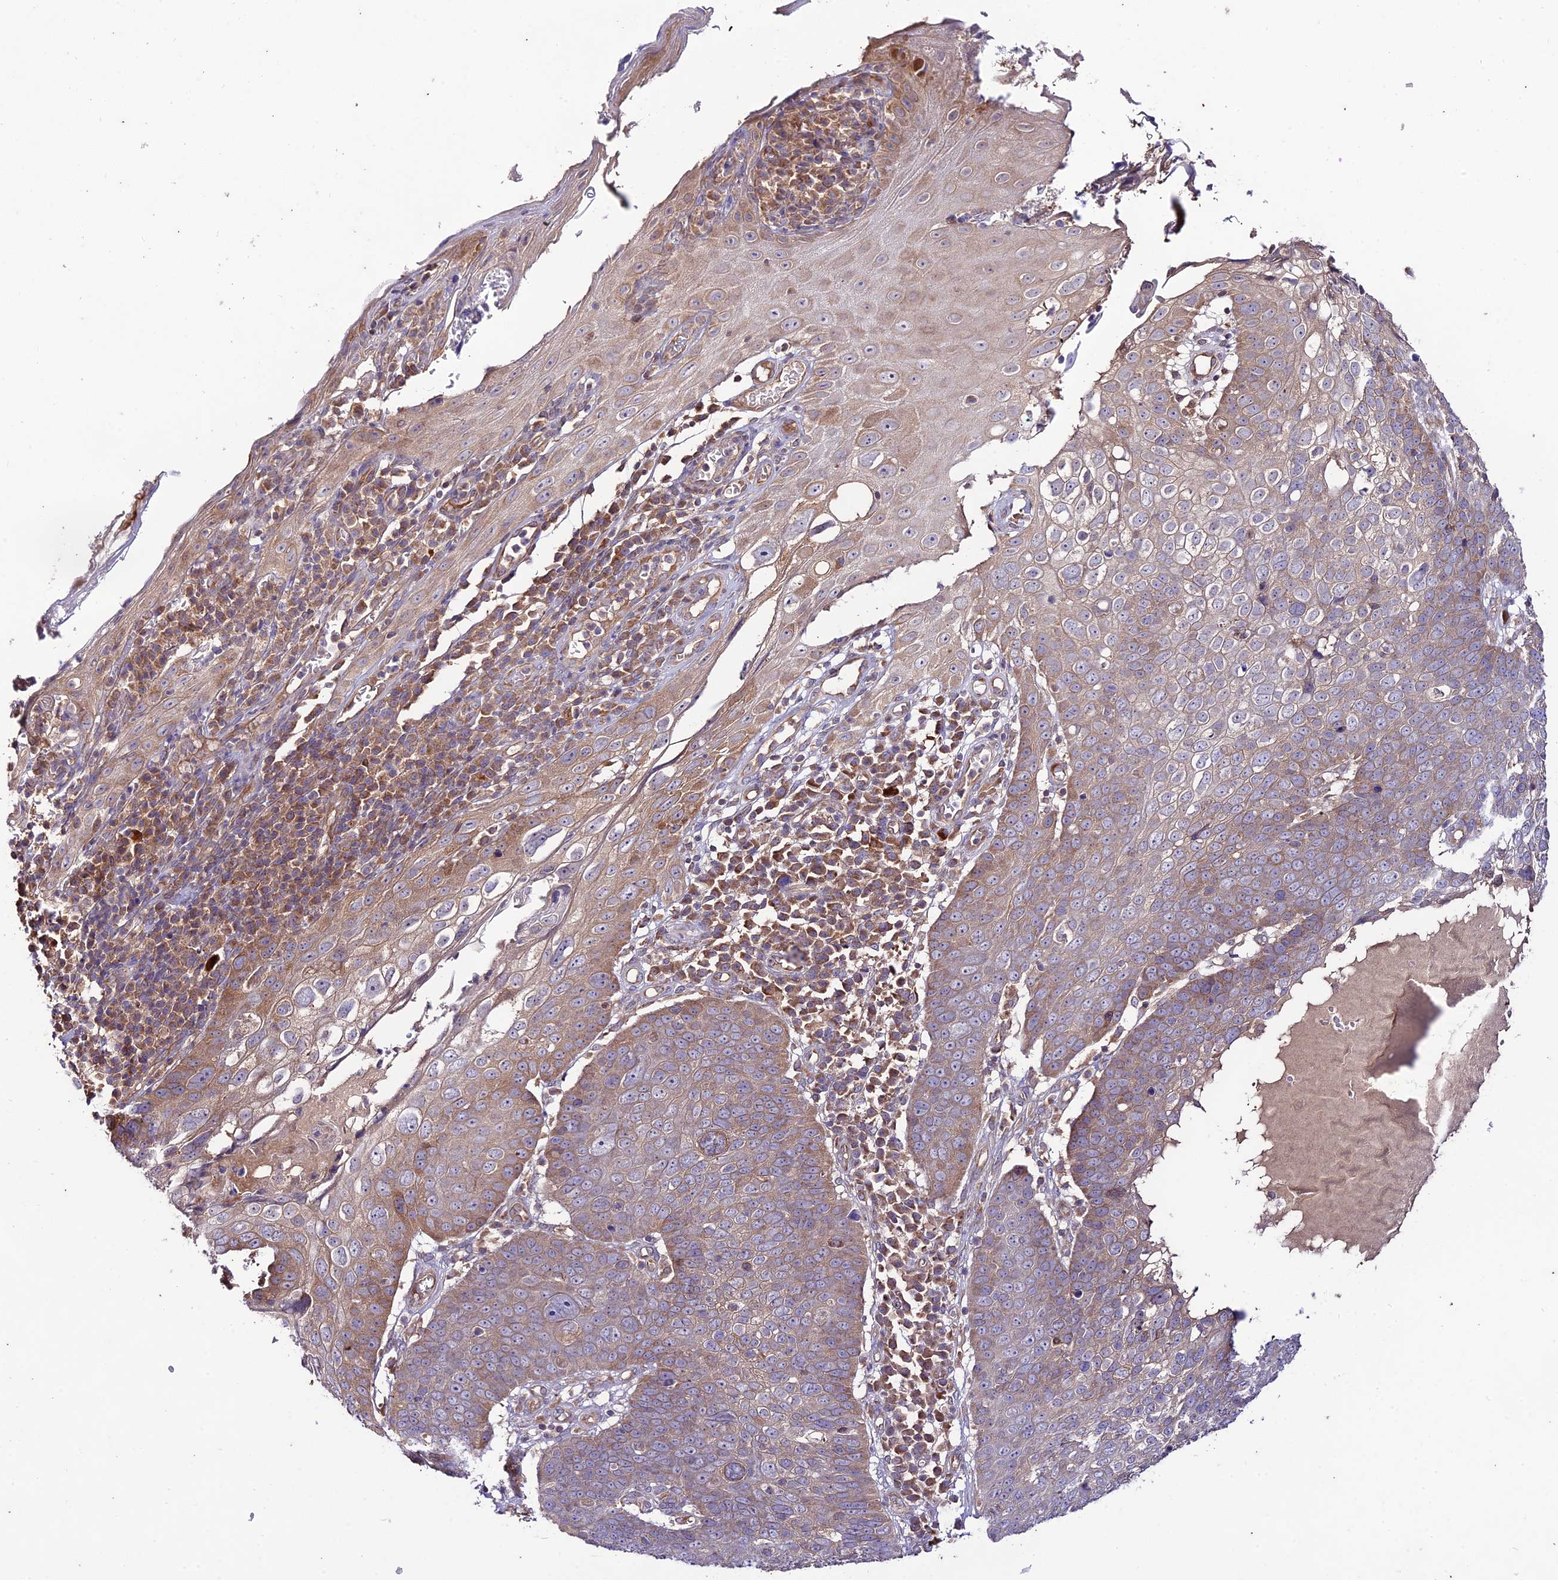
{"staining": {"intensity": "weak", "quantity": "25%-75%", "location": "cytoplasmic/membranous"}, "tissue": "skin cancer", "cell_type": "Tumor cells", "image_type": "cancer", "snomed": [{"axis": "morphology", "description": "Squamous cell carcinoma, NOS"}, {"axis": "topography", "description": "Skin"}], "caption": "Human squamous cell carcinoma (skin) stained with a brown dye displays weak cytoplasmic/membranous positive expression in about 25%-75% of tumor cells.", "gene": "TMEM259", "patient": {"sex": "male", "age": 71}}